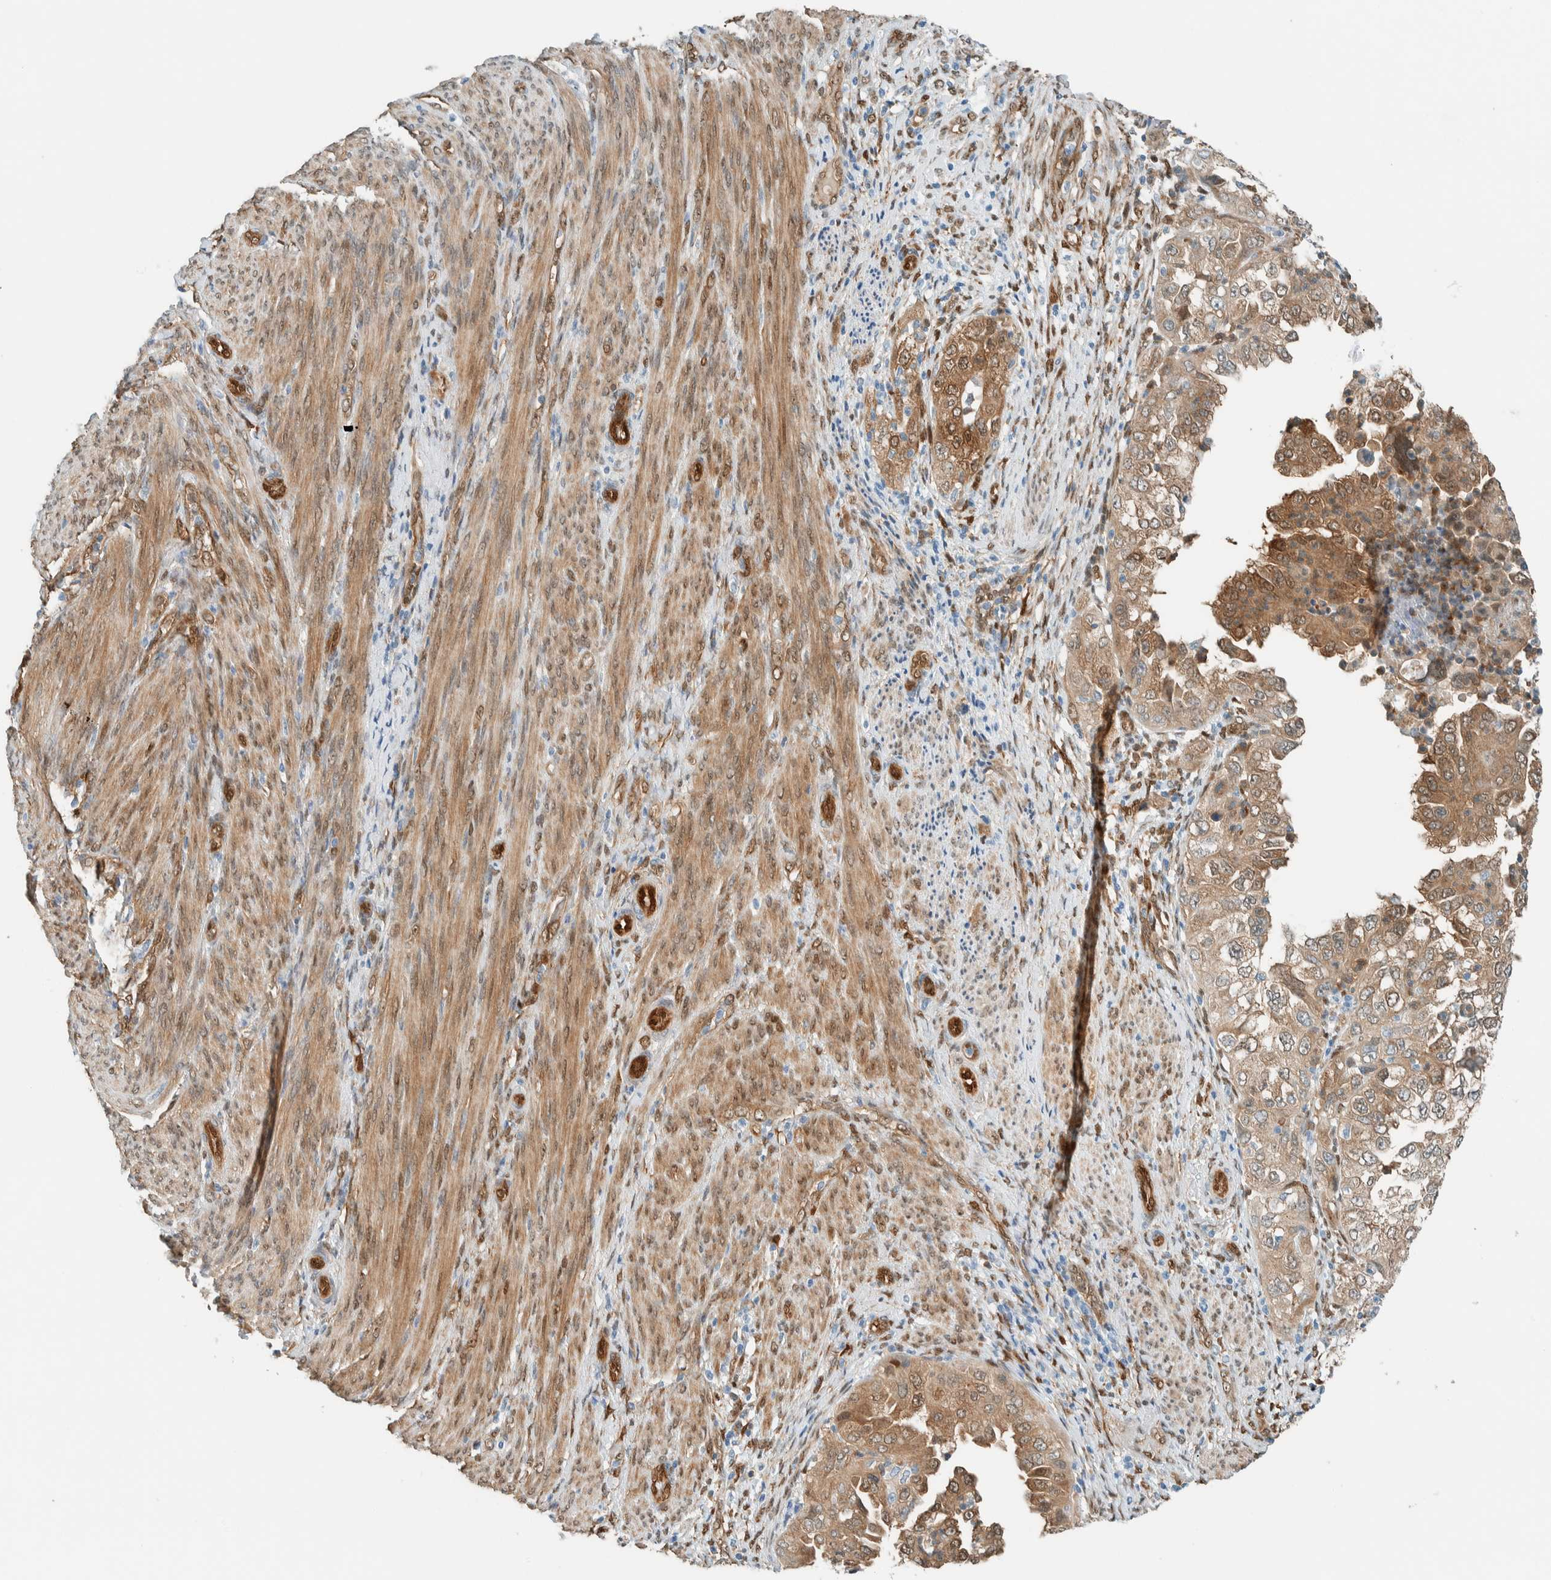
{"staining": {"intensity": "moderate", "quantity": ">75%", "location": "cytoplasmic/membranous,nuclear"}, "tissue": "endometrial cancer", "cell_type": "Tumor cells", "image_type": "cancer", "snomed": [{"axis": "morphology", "description": "Adenocarcinoma, NOS"}, {"axis": "topography", "description": "Endometrium"}], "caption": "The micrograph reveals staining of endometrial adenocarcinoma, revealing moderate cytoplasmic/membranous and nuclear protein staining (brown color) within tumor cells. The staining was performed using DAB, with brown indicating positive protein expression. Nuclei are stained blue with hematoxylin.", "gene": "NXN", "patient": {"sex": "female", "age": 85}}